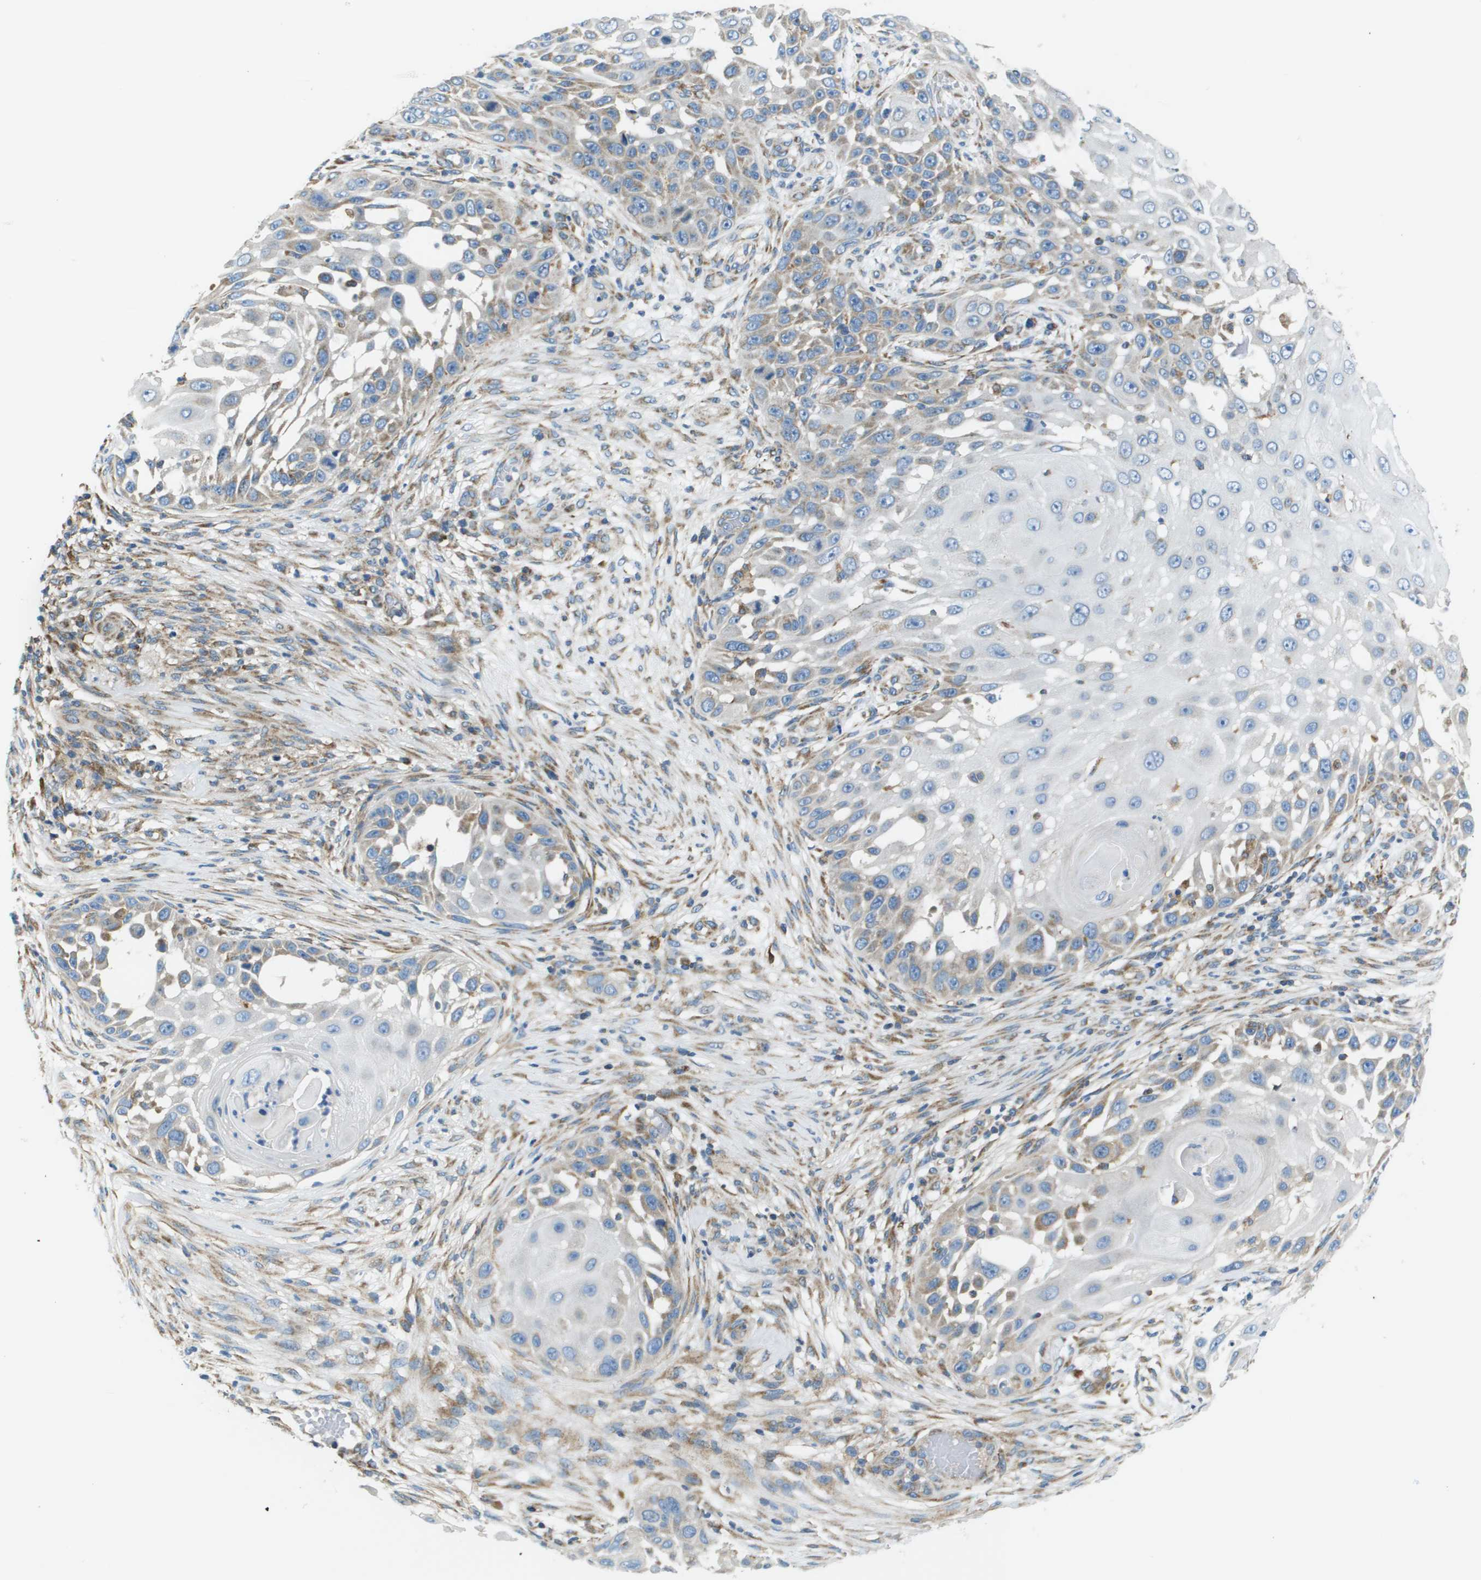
{"staining": {"intensity": "moderate", "quantity": "<25%", "location": "cytoplasmic/membranous"}, "tissue": "skin cancer", "cell_type": "Tumor cells", "image_type": "cancer", "snomed": [{"axis": "morphology", "description": "Squamous cell carcinoma, NOS"}, {"axis": "topography", "description": "Skin"}], "caption": "Protein expression analysis of skin cancer displays moderate cytoplasmic/membranous positivity in about <25% of tumor cells.", "gene": "TAOK3", "patient": {"sex": "female", "age": 44}}